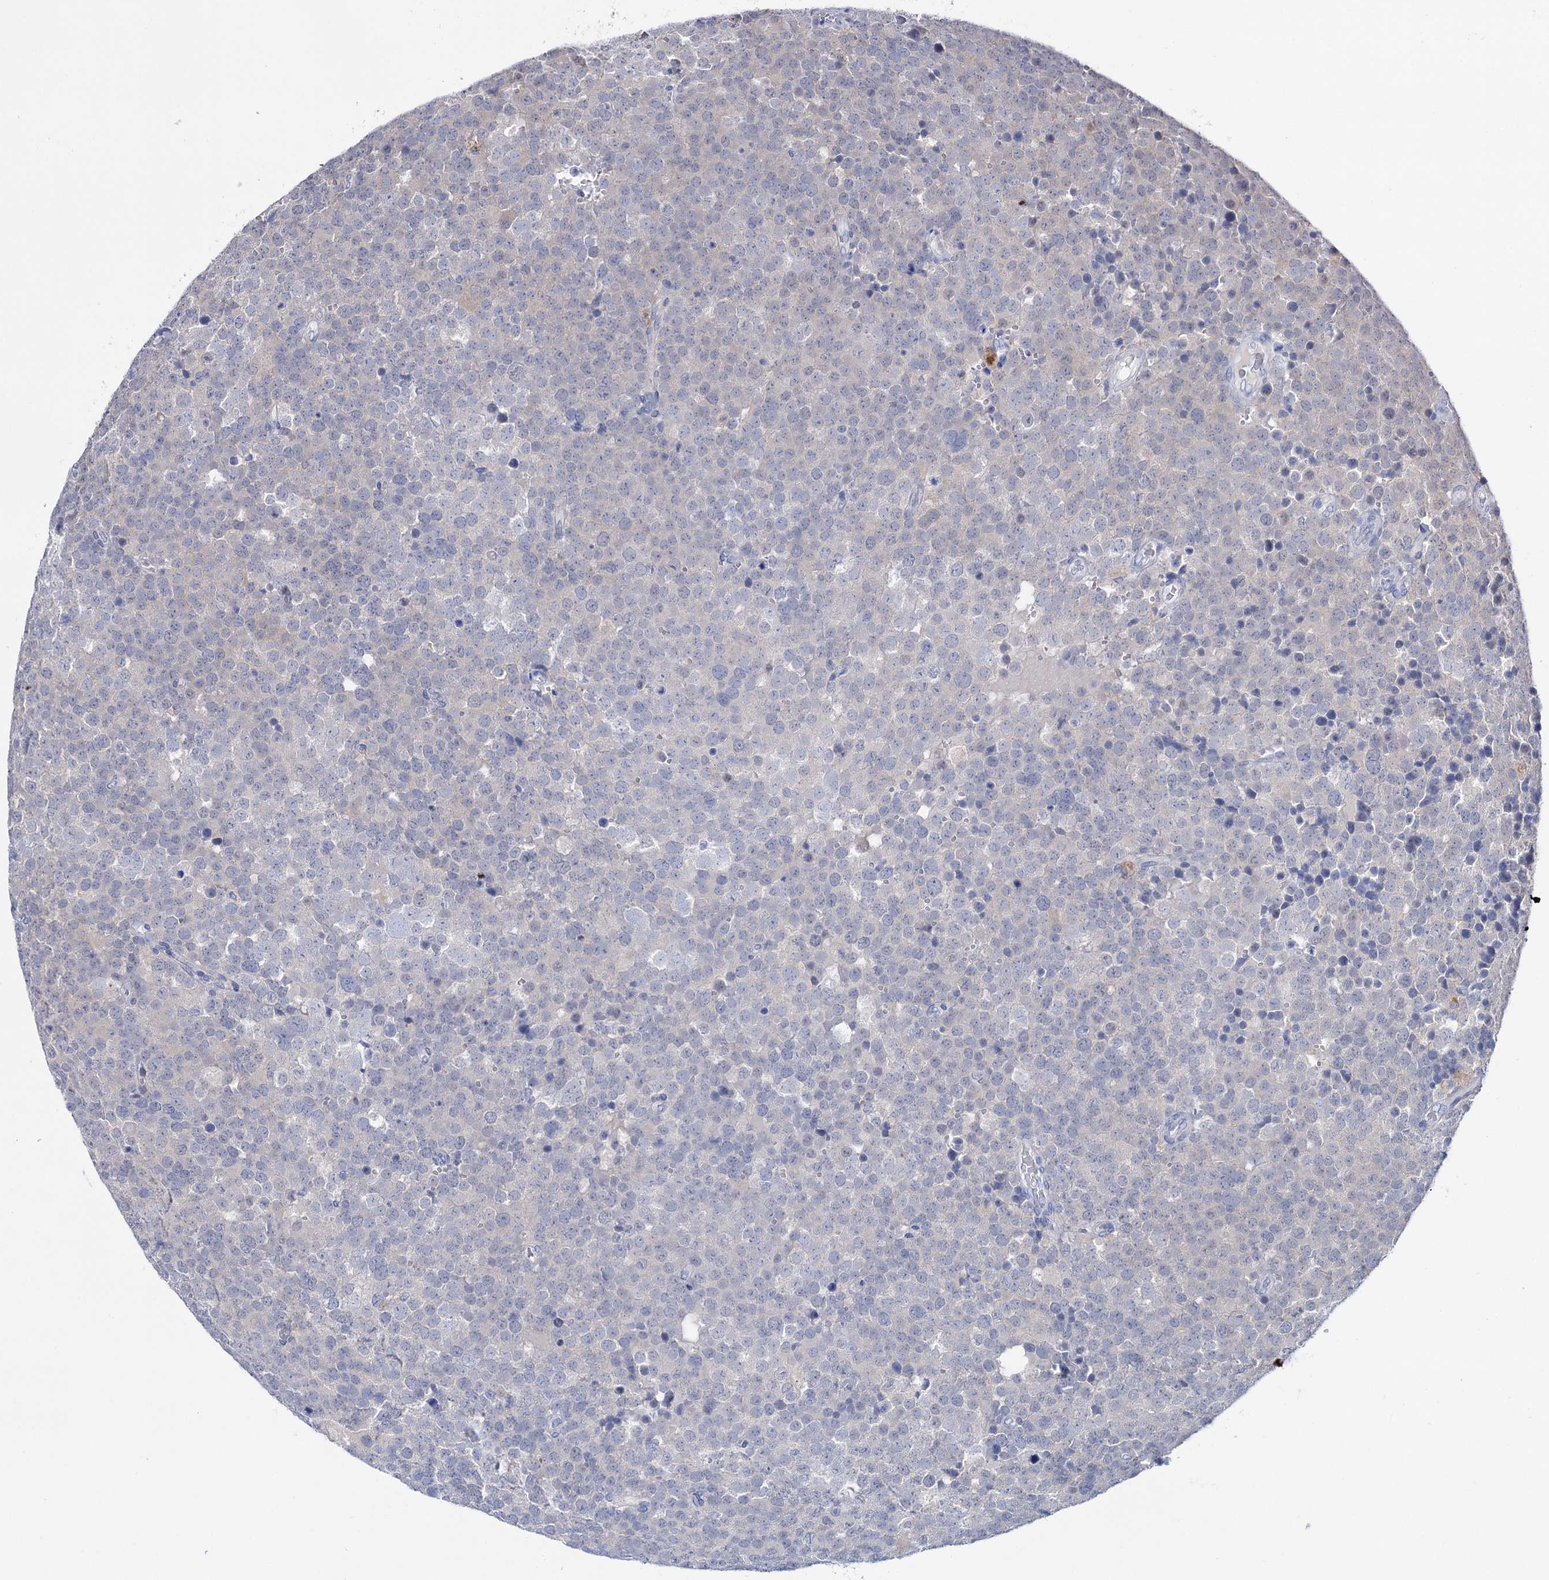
{"staining": {"intensity": "negative", "quantity": "none", "location": "none"}, "tissue": "testis cancer", "cell_type": "Tumor cells", "image_type": "cancer", "snomed": [{"axis": "morphology", "description": "Seminoma, NOS"}, {"axis": "topography", "description": "Testis"}], "caption": "This is an immunohistochemistry (IHC) histopathology image of human testis seminoma. There is no positivity in tumor cells.", "gene": "LYZL4", "patient": {"sex": "male", "age": 71}}